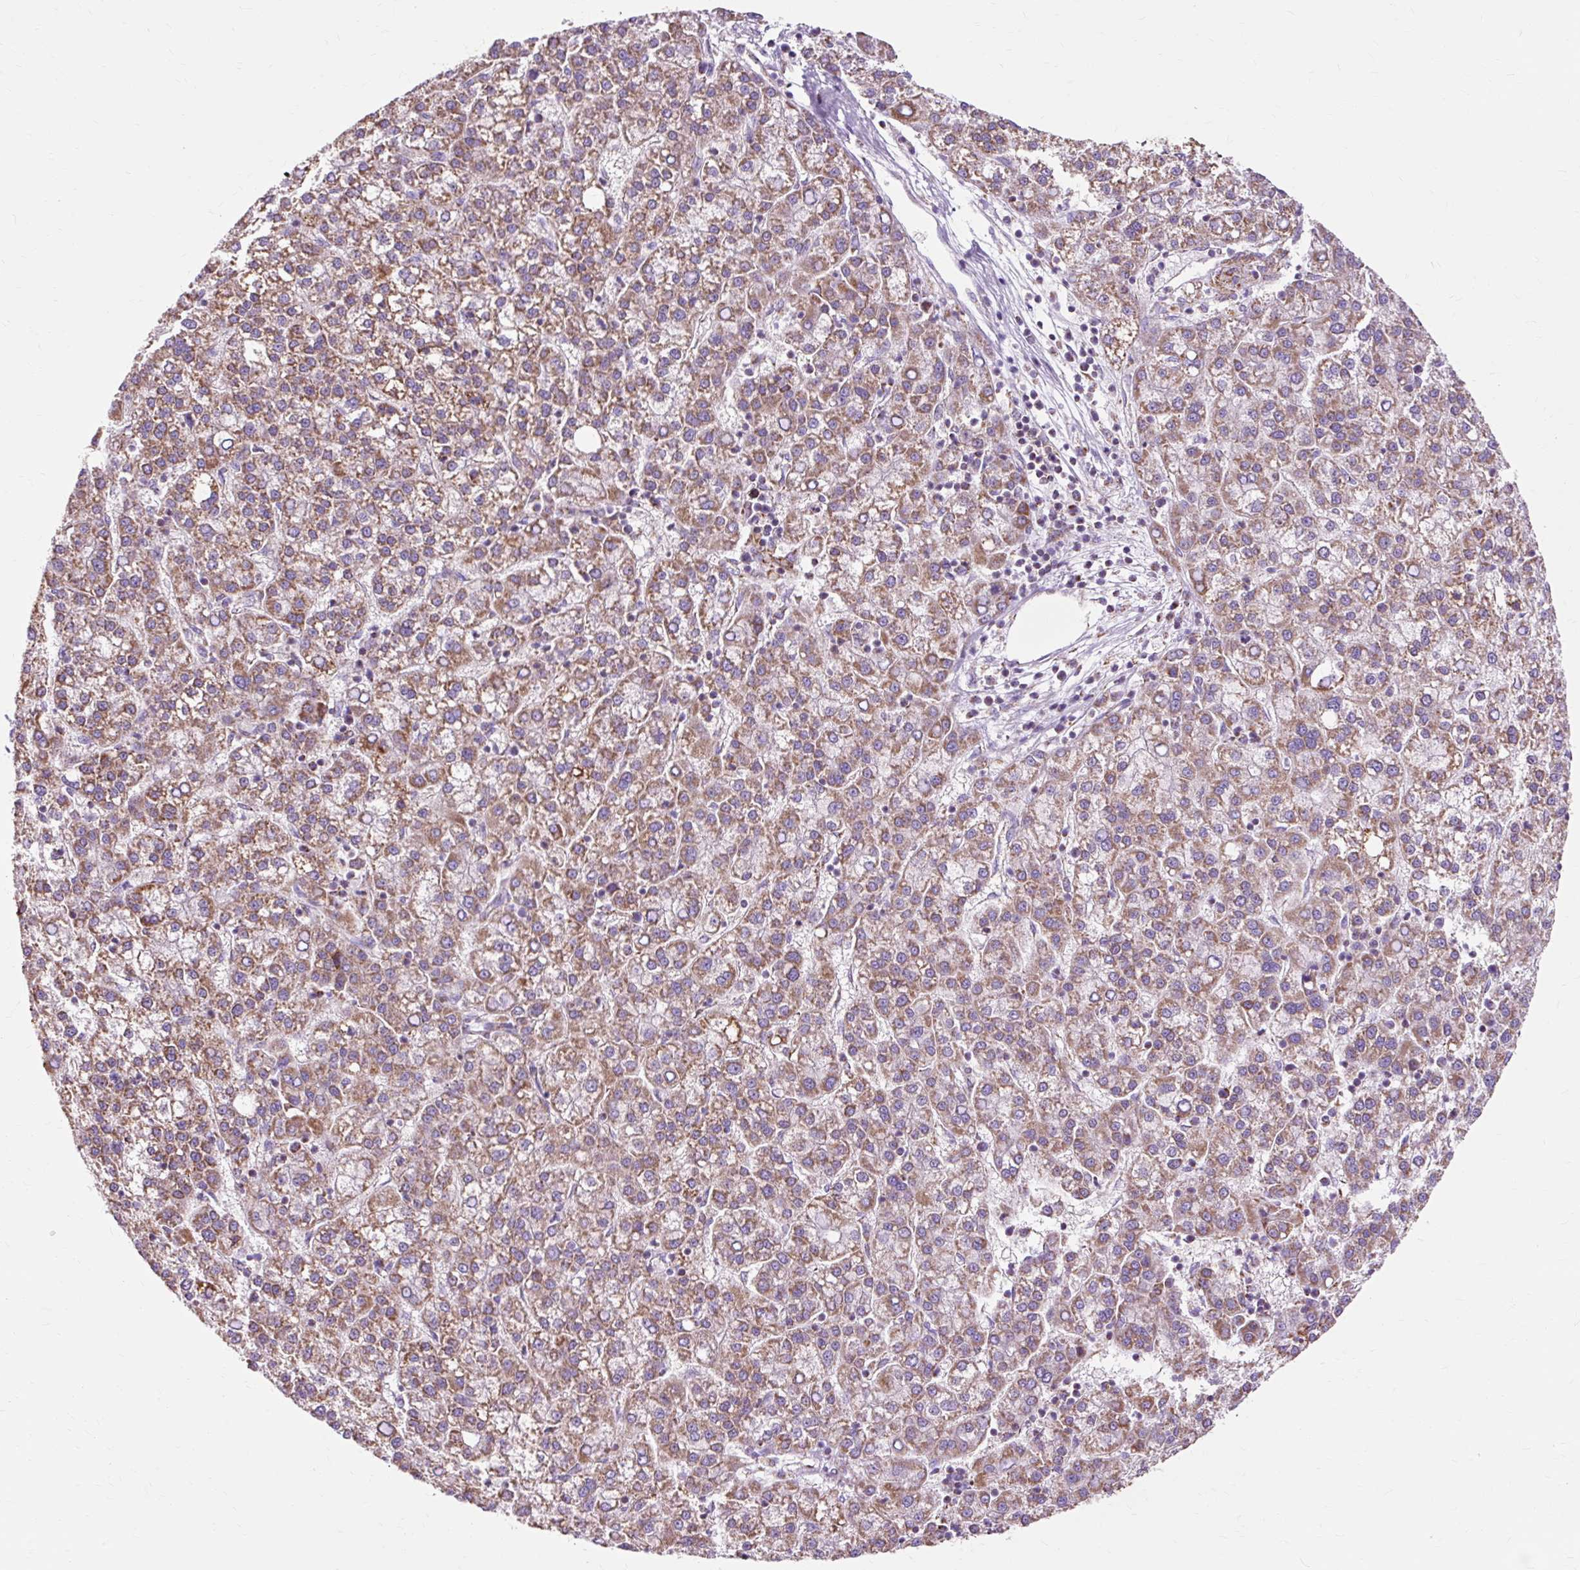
{"staining": {"intensity": "moderate", "quantity": ">75%", "location": "cytoplasmic/membranous"}, "tissue": "liver cancer", "cell_type": "Tumor cells", "image_type": "cancer", "snomed": [{"axis": "morphology", "description": "Carcinoma, Hepatocellular, NOS"}, {"axis": "topography", "description": "Liver"}], "caption": "Hepatocellular carcinoma (liver) was stained to show a protein in brown. There is medium levels of moderate cytoplasmic/membranous expression in about >75% of tumor cells.", "gene": "DLAT", "patient": {"sex": "female", "age": 58}}